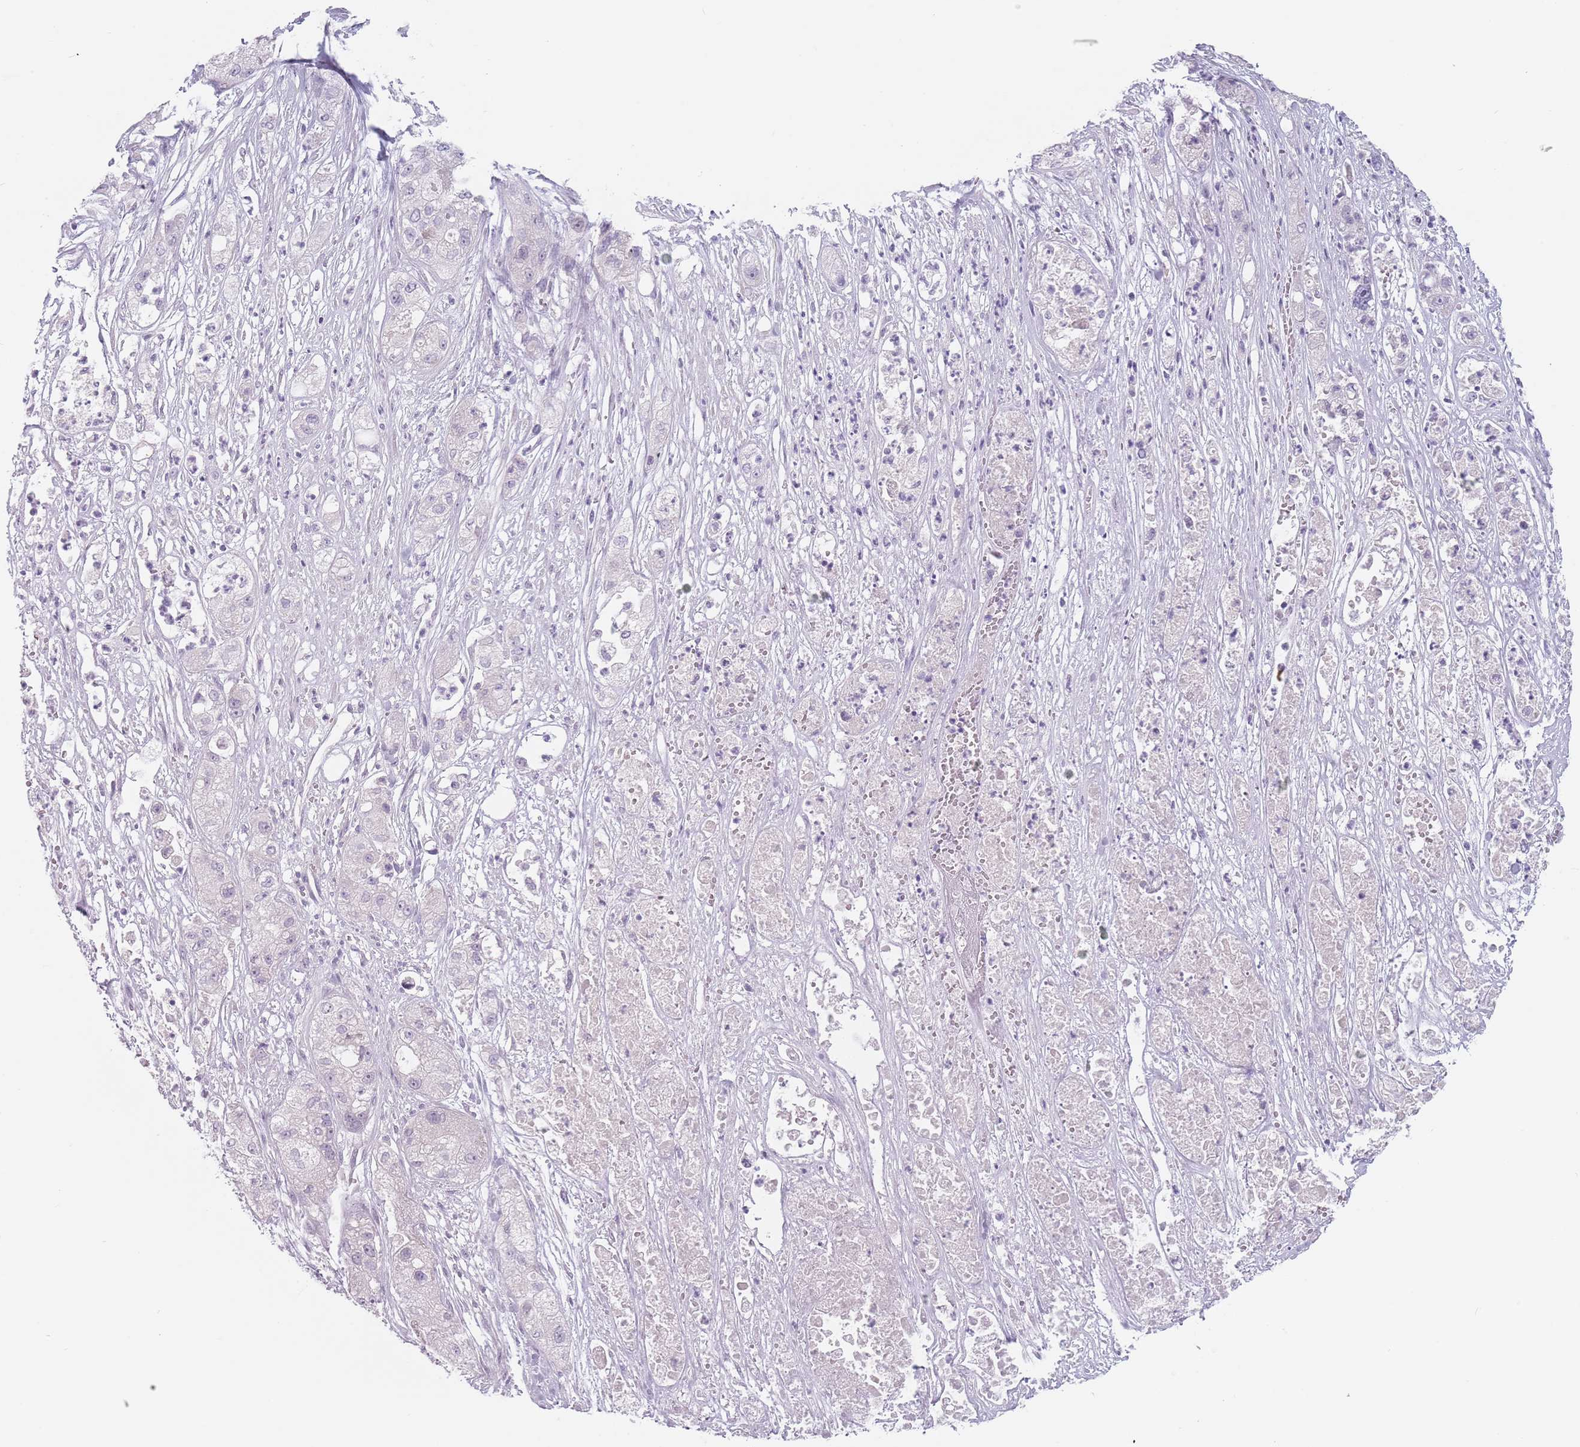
{"staining": {"intensity": "negative", "quantity": "none", "location": "none"}, "tissue": "pancreatic cancer", "cell_type": "Tumor cells", "image_type": "cancer", "snomed": [{"axis": "morphology", "description": "Adenocarcinoma, NOS"}, {"axis": "topography", "description": "Pancreas"}], "caption": "High magnification brightfield microscopy of adenocarcinoma (pancreatic) stained with DAB (brown) and counterstained with hematoxylin (blue): tumor cells show no significant positivity.", "gene": "CEP19", "patient": {"sex": "female", "age": 78}}